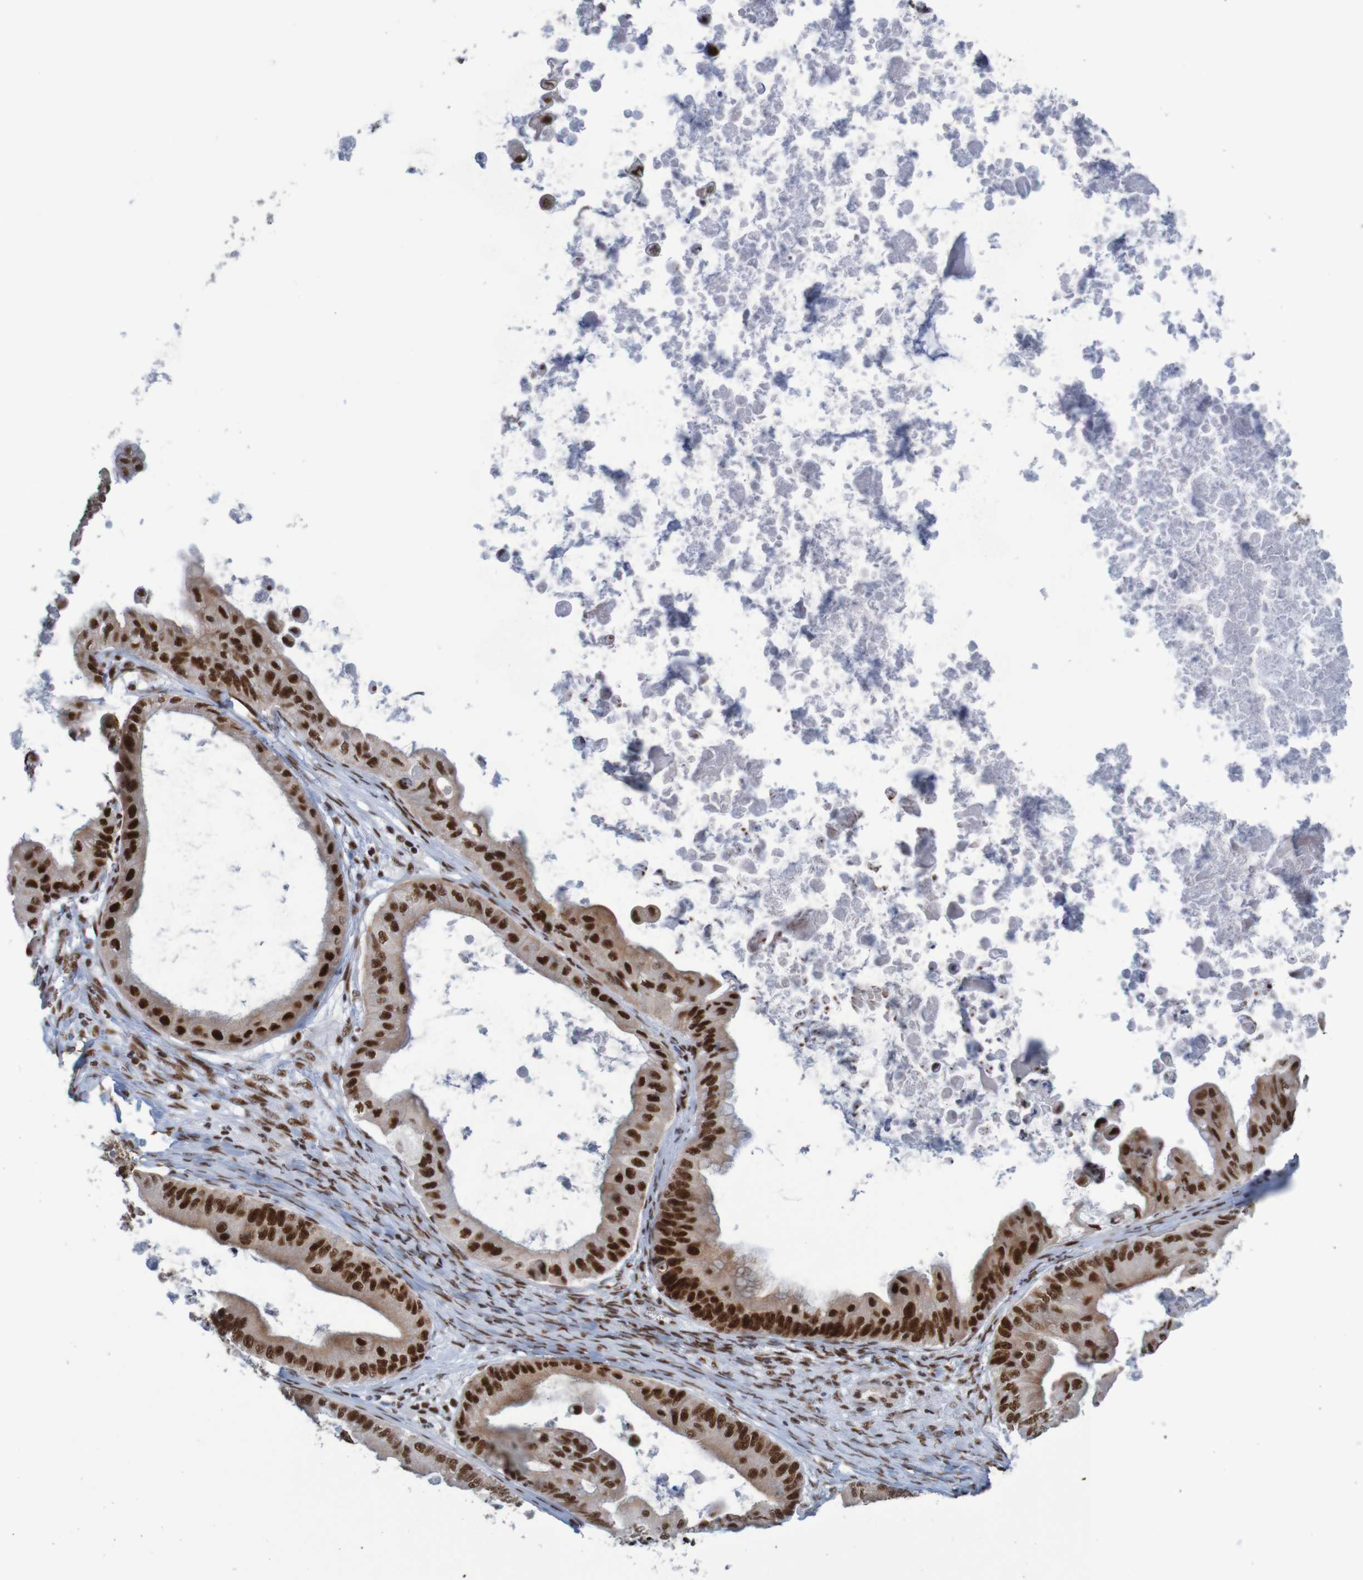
{"staining": {"intensity": "strong", "quantity": ">75%", "location": "nuclear"}, "tissue": "ovarian cancer", "cell_type": "Tumor cells", "image_type": "cancer", "snomed": [{"axis": "morphology", "description": "Cystadenocarcinoma, mucinous, NOS"}, {"axis": "topography", "description": "Ovary"}], "caption": "Tumor cells exhibit high levels of strong nuclear staining in approximately >75% of cells in human ovarian cancer (mucinous cystadenocarcinoma).", "gene": "THRAP3", "patient": {"sex": "female", "age": 37}}